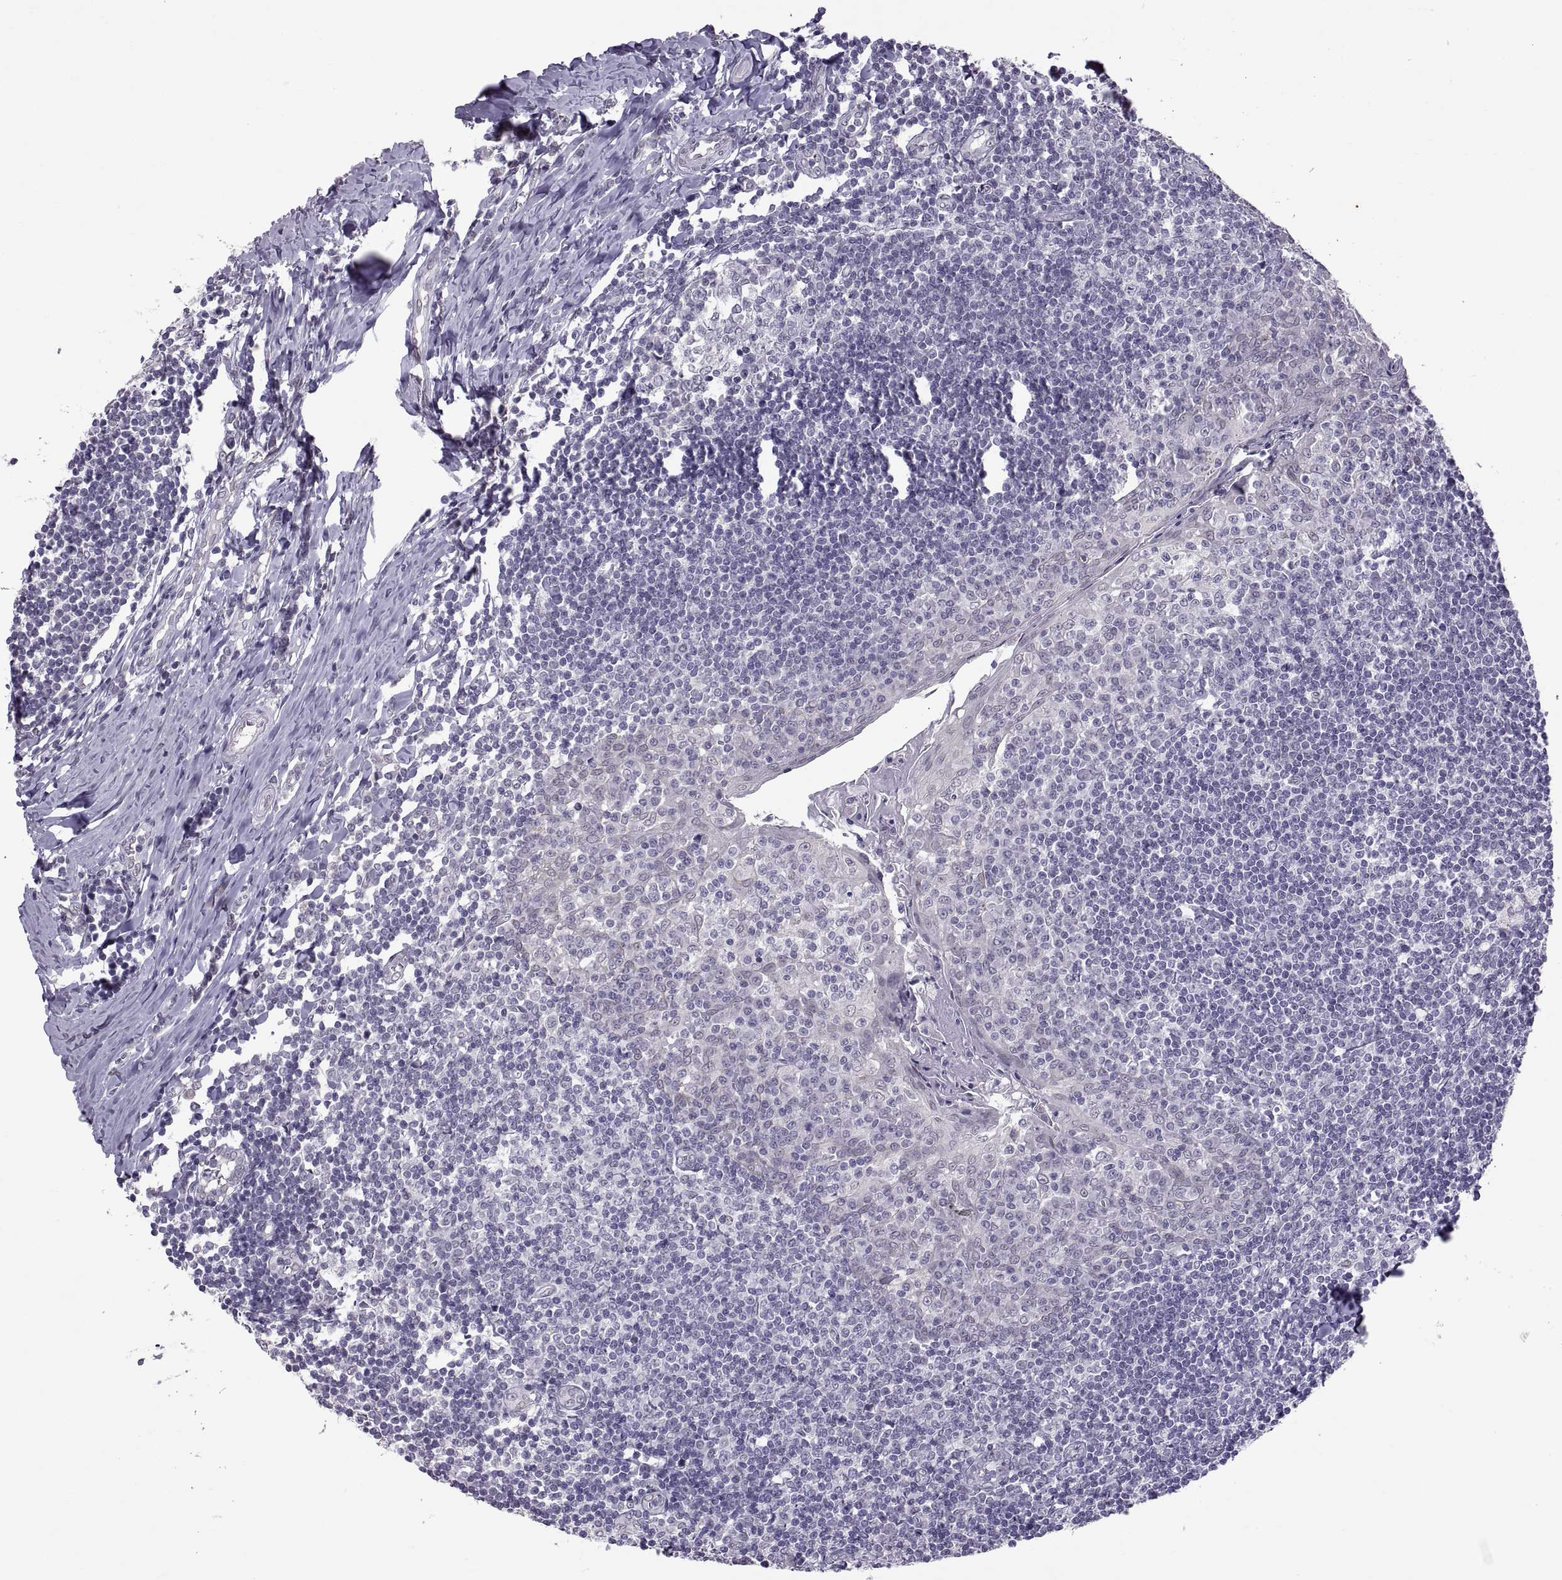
{"staining": {"intensity": "negative", "quantity": "none", "location": "none"}, "tissue": "tonsil", "cell_type": "Germinal center cells", "image_type": "normal", "snomed": [{"axis": "morphology", "description": "Normal tissue, NOS"}, {"axis": "topography", "description": "Tonsil"}], "caption": "A high-resolution micrograph shows immunohistochemistry staining of unremarkable tonsil, which shows no significant expression in germinal center cells. (Brightfield microscopy of DAB (3,3'-diaminobenzidine) immunohistochemistry (IHC) at high magnification).", "gene": "KRT77", "patient": {"sex": "female", "age": 12}}